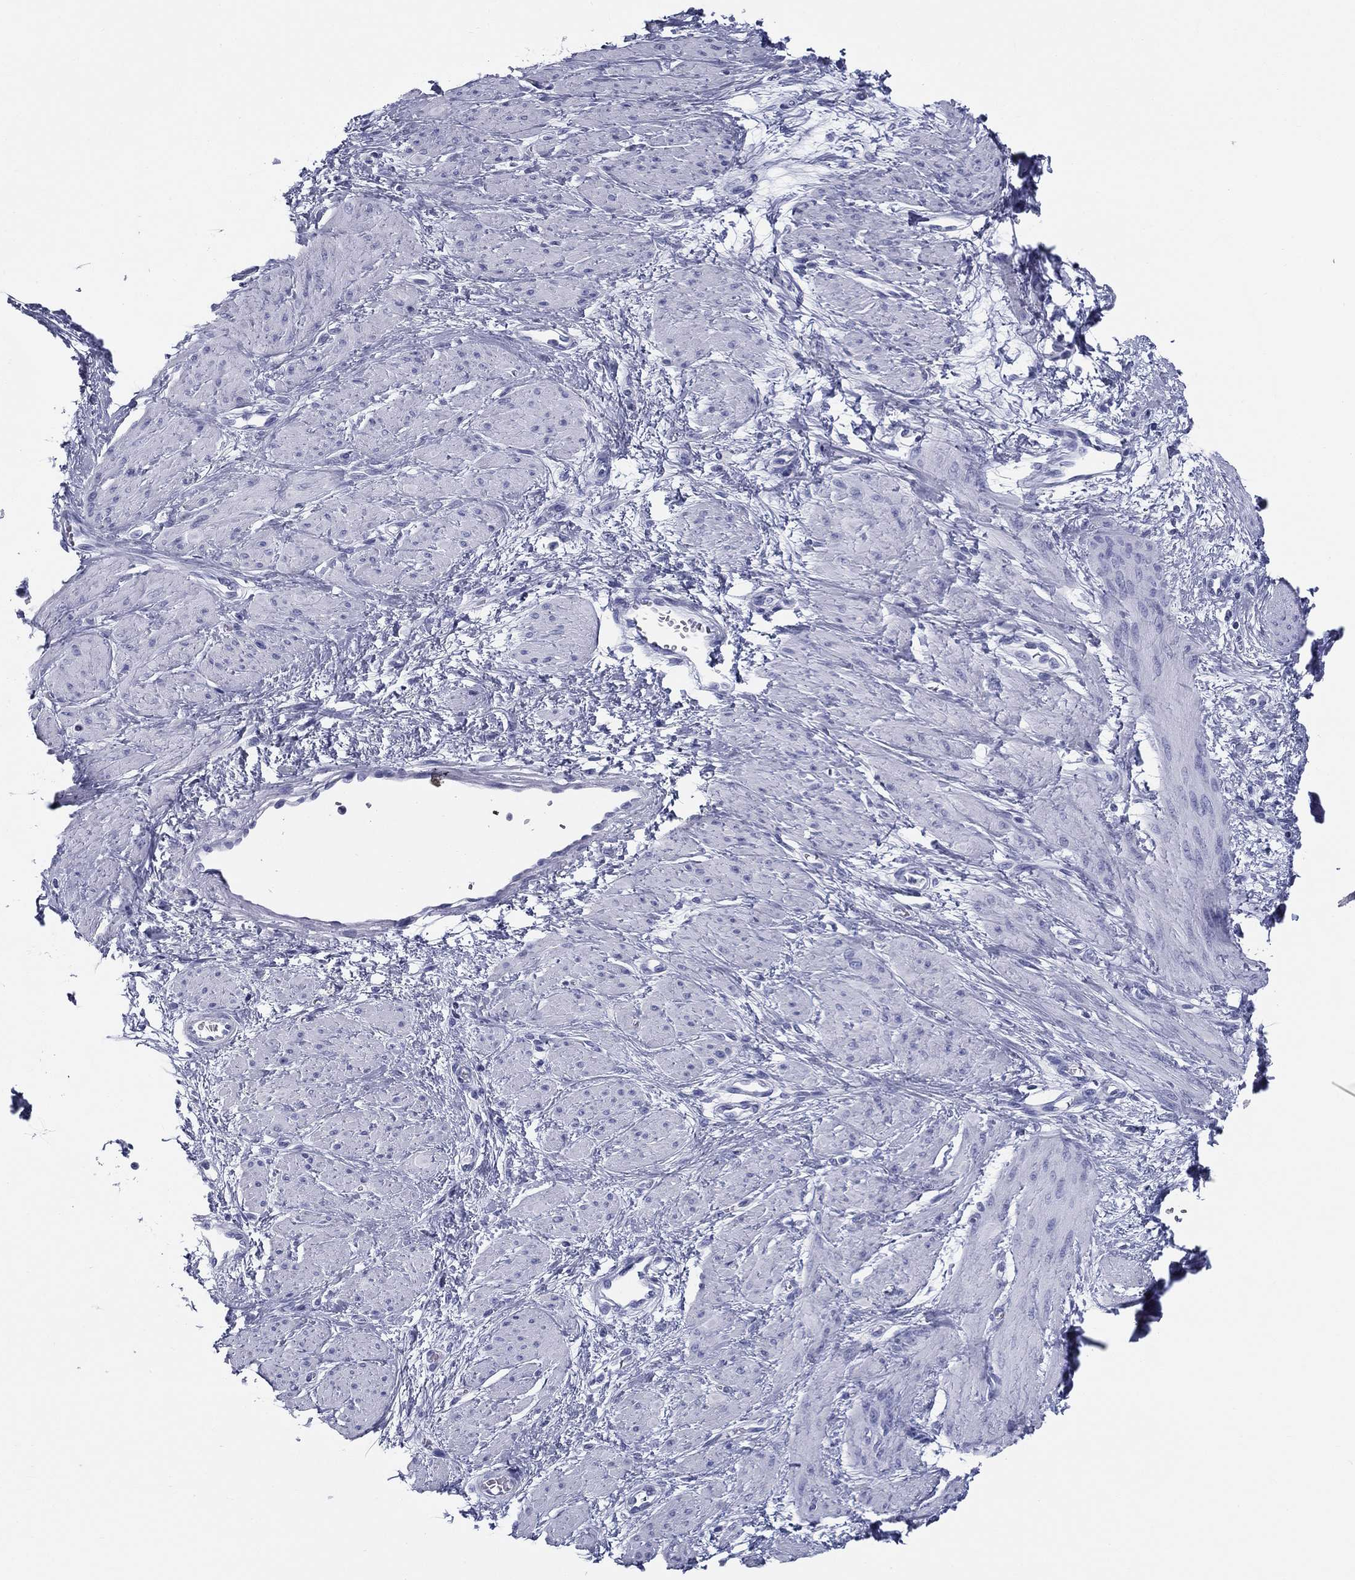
{"staining": {"intensity": "negative", "quantity": "none", "location": "none"}, "tissue": "smooth muscle", "cell_type": "Smooth muscle cells", "image_type": "normal", "snomed": [{"axis": "morphology", "description": "Normal tissue, NOS"}, {"axis": "topography", "description": "Smooth muscle"}, {"axis": "topography", "description": "Uterus"}], "caption": "The IHC histopathology image has no significant staining in smooth muscle cells of smooth muscle.", "gene": "RSPH4A", "patient": {"sex": "female", "age": 39}}